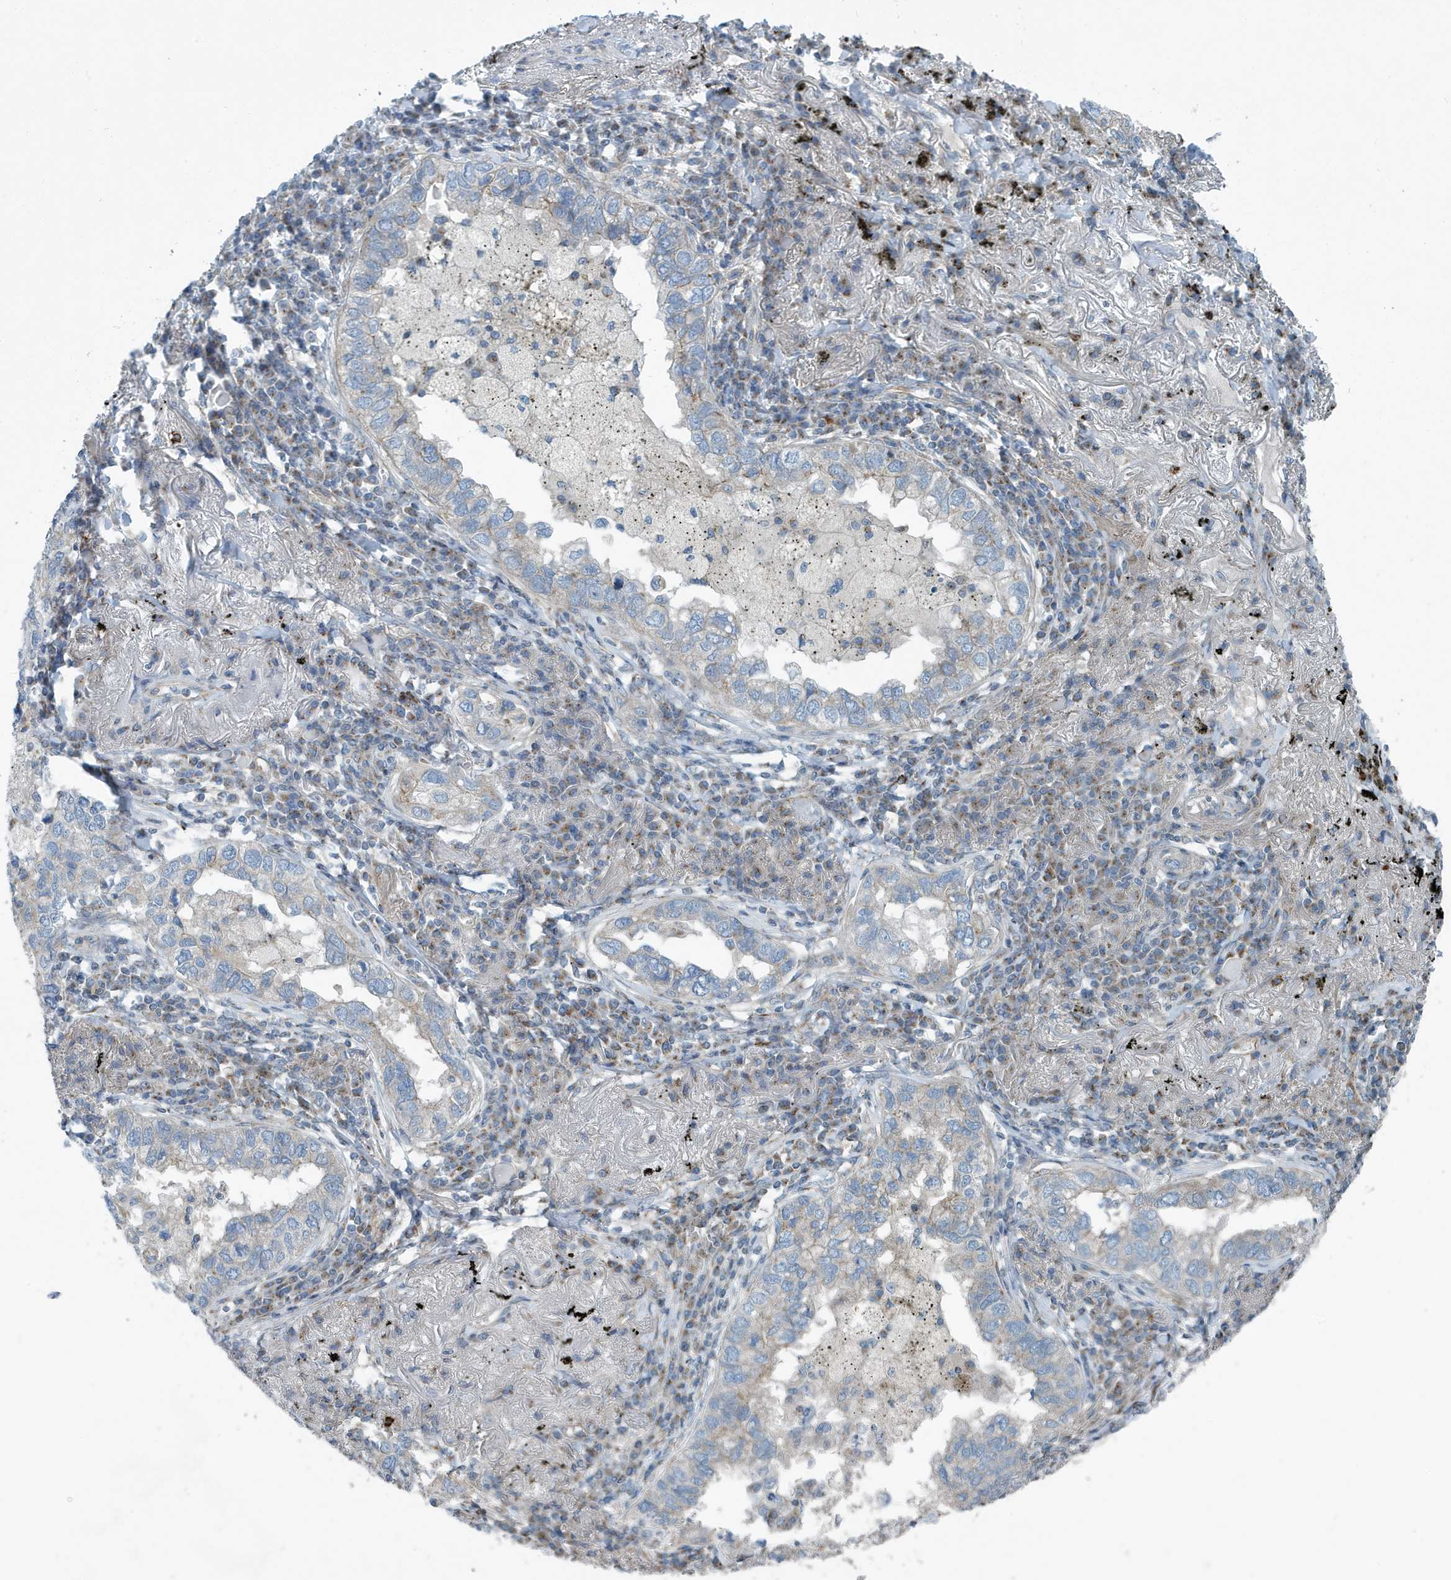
{"staining": {"intensity": "negative", "quantity": "none", "location": "none"}, "tissue": "lung cancer", "cell_type": "Tumor cells", "image_type": "cancer", "snomed": [{"axis": "morphology", "description": "Adenocarcinoma, NOS"}, {"axis": "topography", "description": "Lung"}], "caption": "Tumor cells show no significant staining in lung adenocarcinoma.", "gene": "PPM1M", "patient": {"sex": "male", "age": 65}}